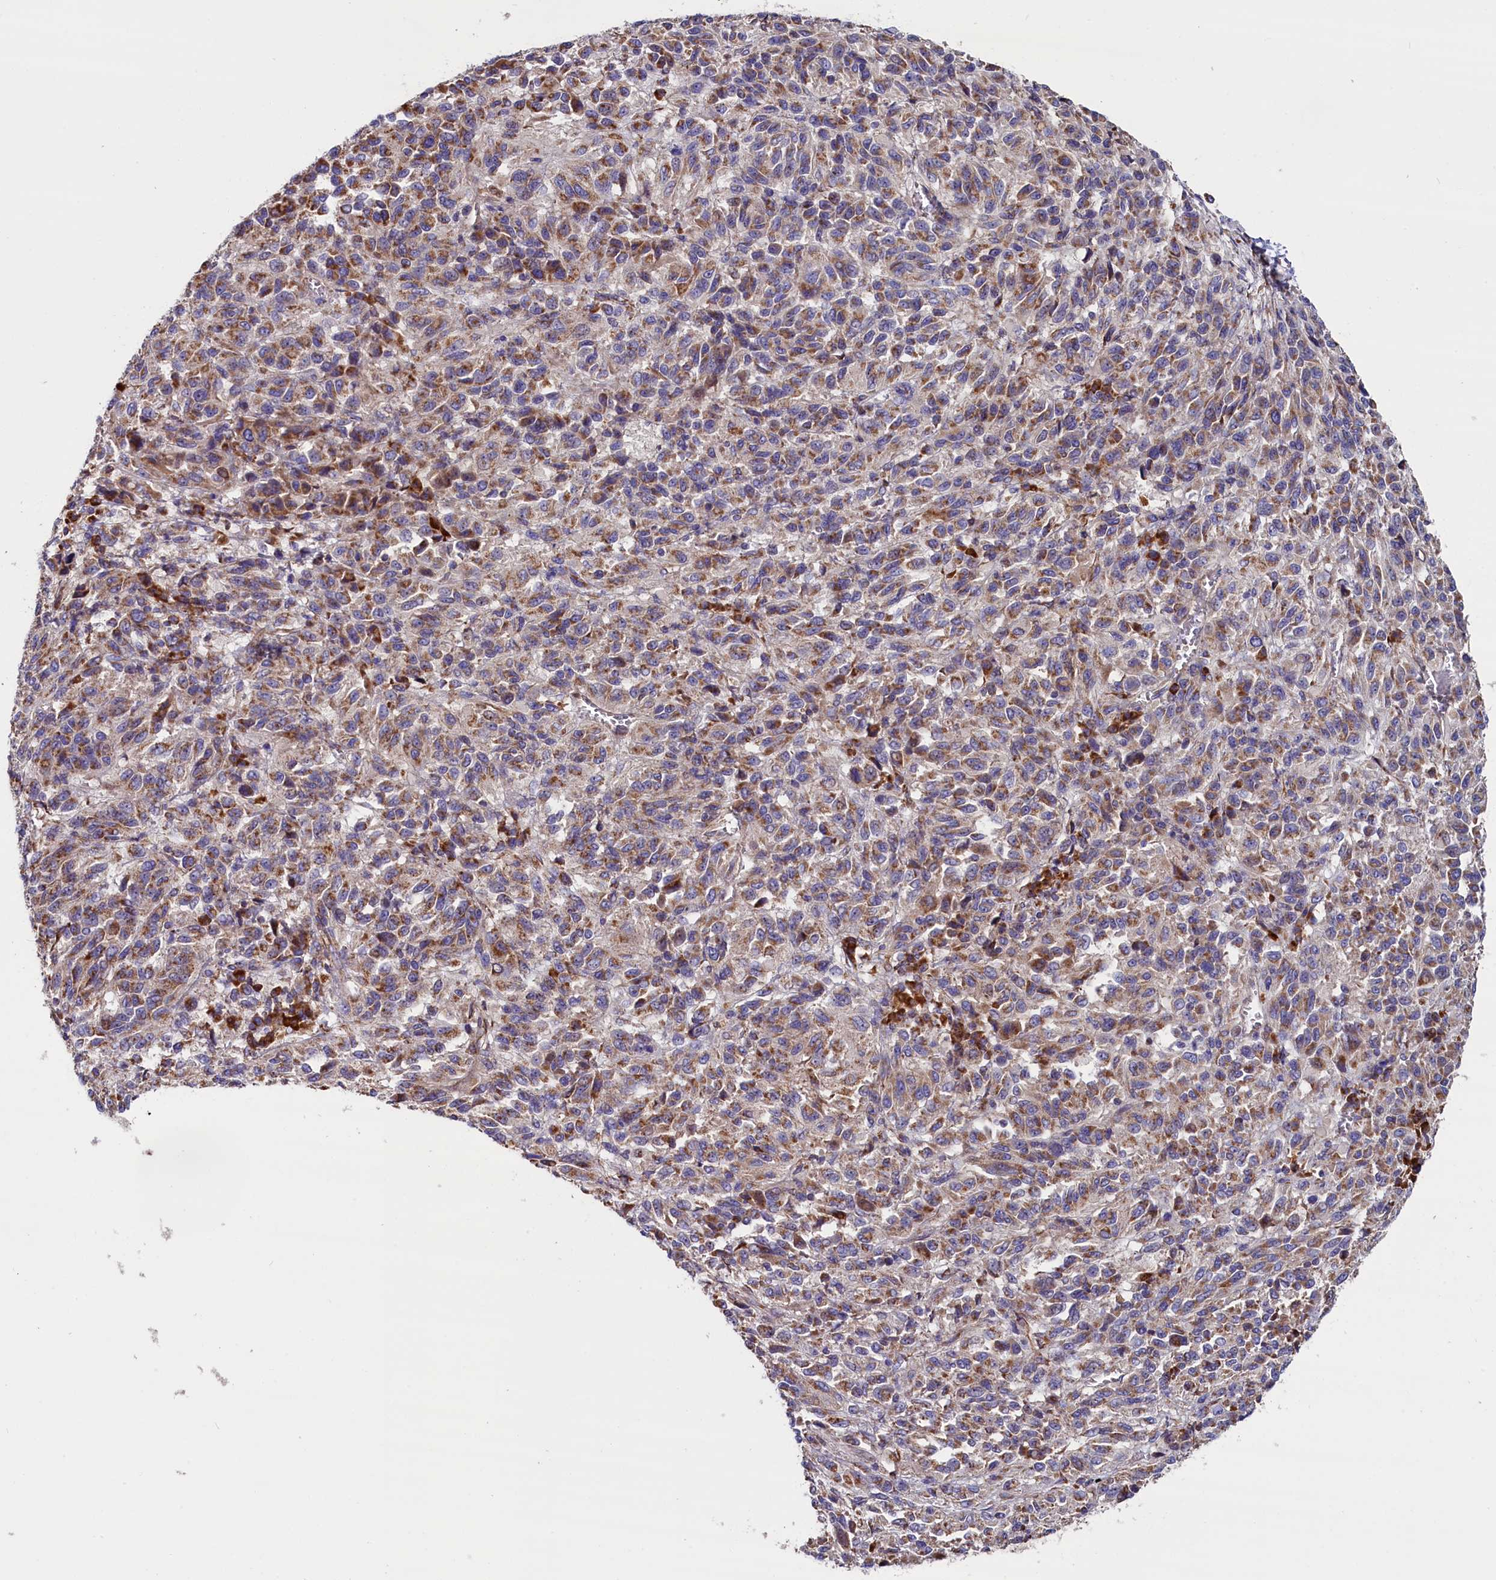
{"staining": {"intensity": "moderate", "quantity": ">75%", "location": "cytoplasmic/membranous"}, "tissue": "melanoma", "cell_type": "Tumor cells", "image_type": "cancer", "snomed": [{"axis": "morphology", "description": "Malignant melanoma, Metastatic site"}, {"axis": "topography", "description": "Lung"}], "caption": "DAB immunohistochemical staining of malignant melanoma (metastatic site) demonstrates moderate cytoplasmic/membranous protein positivity in about >75% of tumor cells.", "gene": "ZSWIM1", "patient": {"sex": "male", "age": 64}}